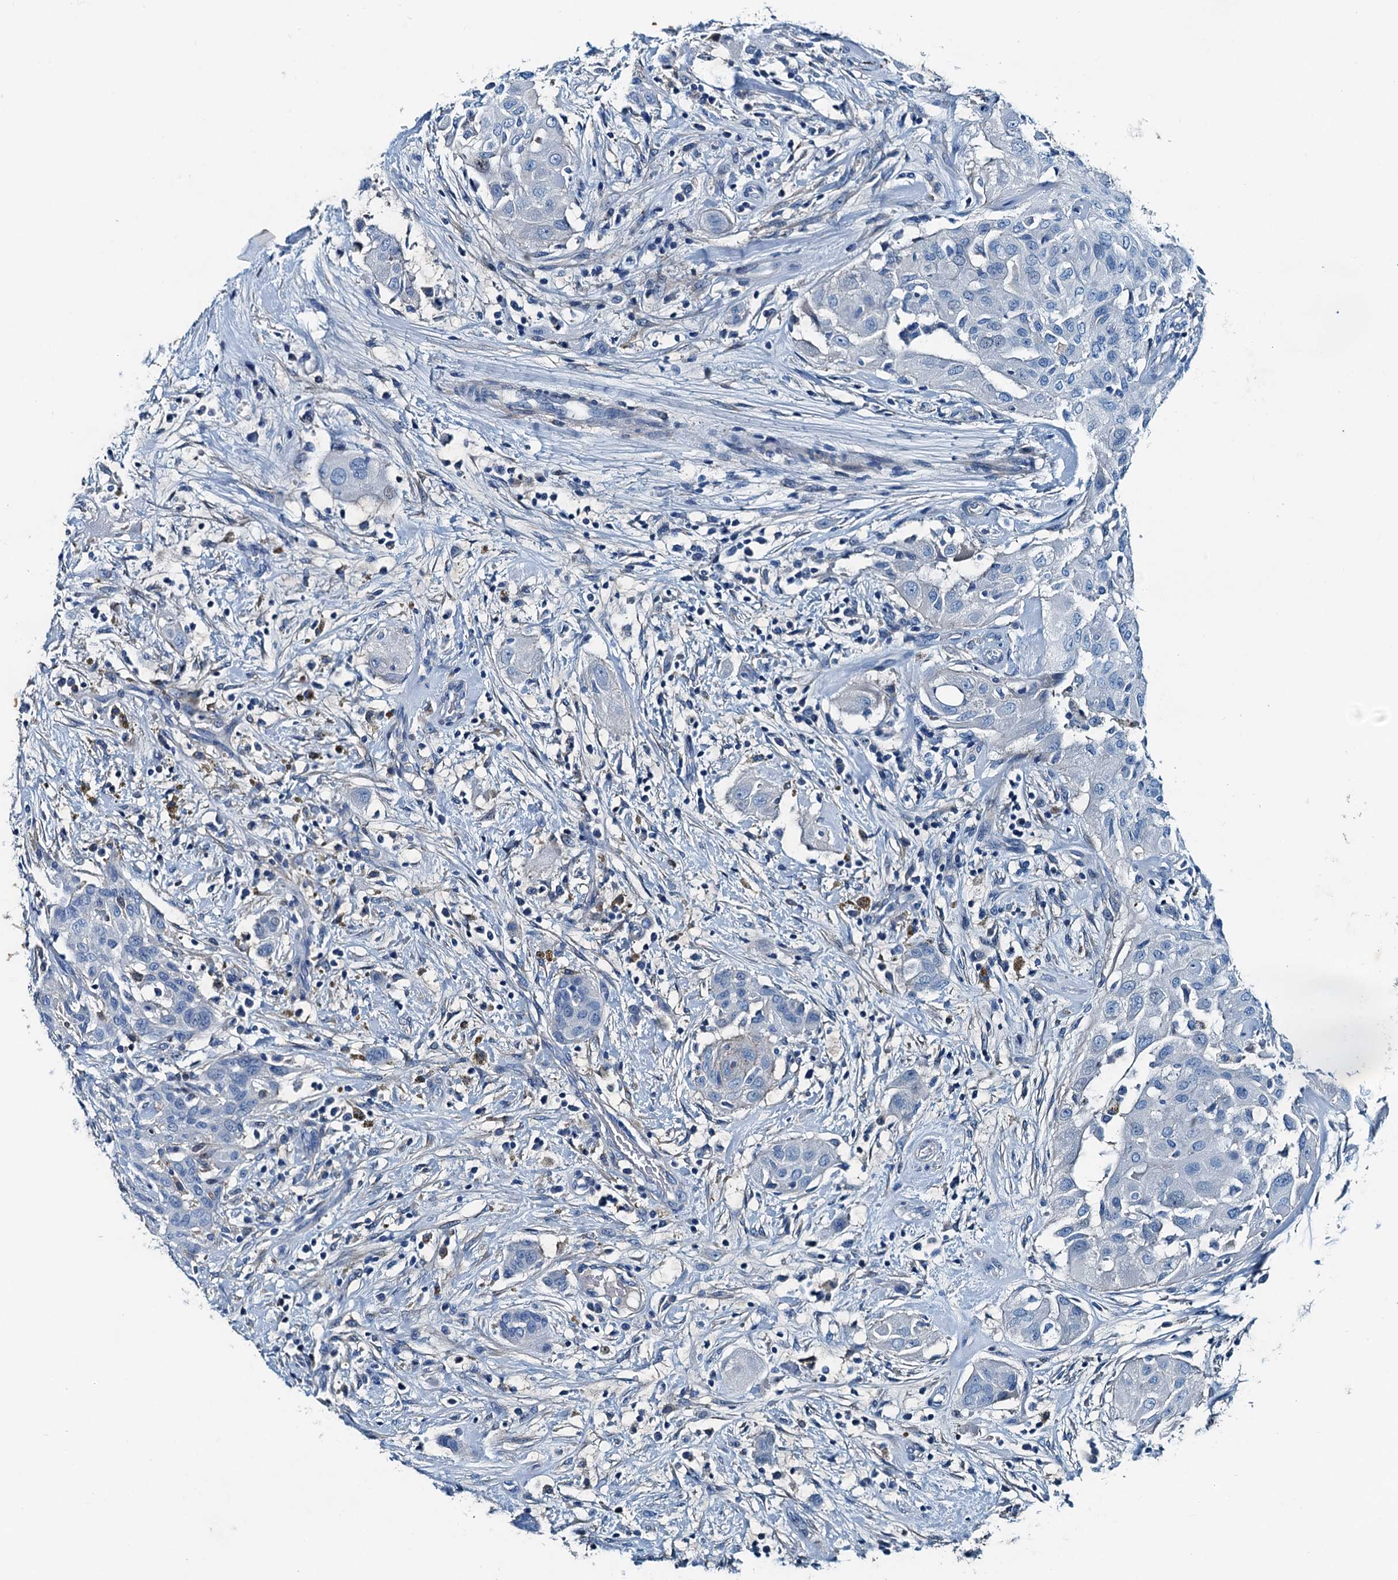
{"staining": {"intensity": "negative", "quantity": "none", "location": "none"}, "tissue": "thyroid cancer", "cell_type": "Tumor cells", "image_type": "cancer", "snomed": [{"axis": "morphology", "description": "Papillary adenocarcinoma, NOS"}, {"axis": "topography", "description": "Thyroid gland"}], "caption": "Immunohistochemical staining of thyroid cancer (papillary adenocarcinoma) demonstrates no significant positivity in tumor cells. The staining was performed using DAB to visualize the protein expression in brown, while the nuclei were stained in blue with hematoxylin (Magnification: 20x).", "gene": "RAB3IL1", "patient": {"sex": "female", "age": 59}}